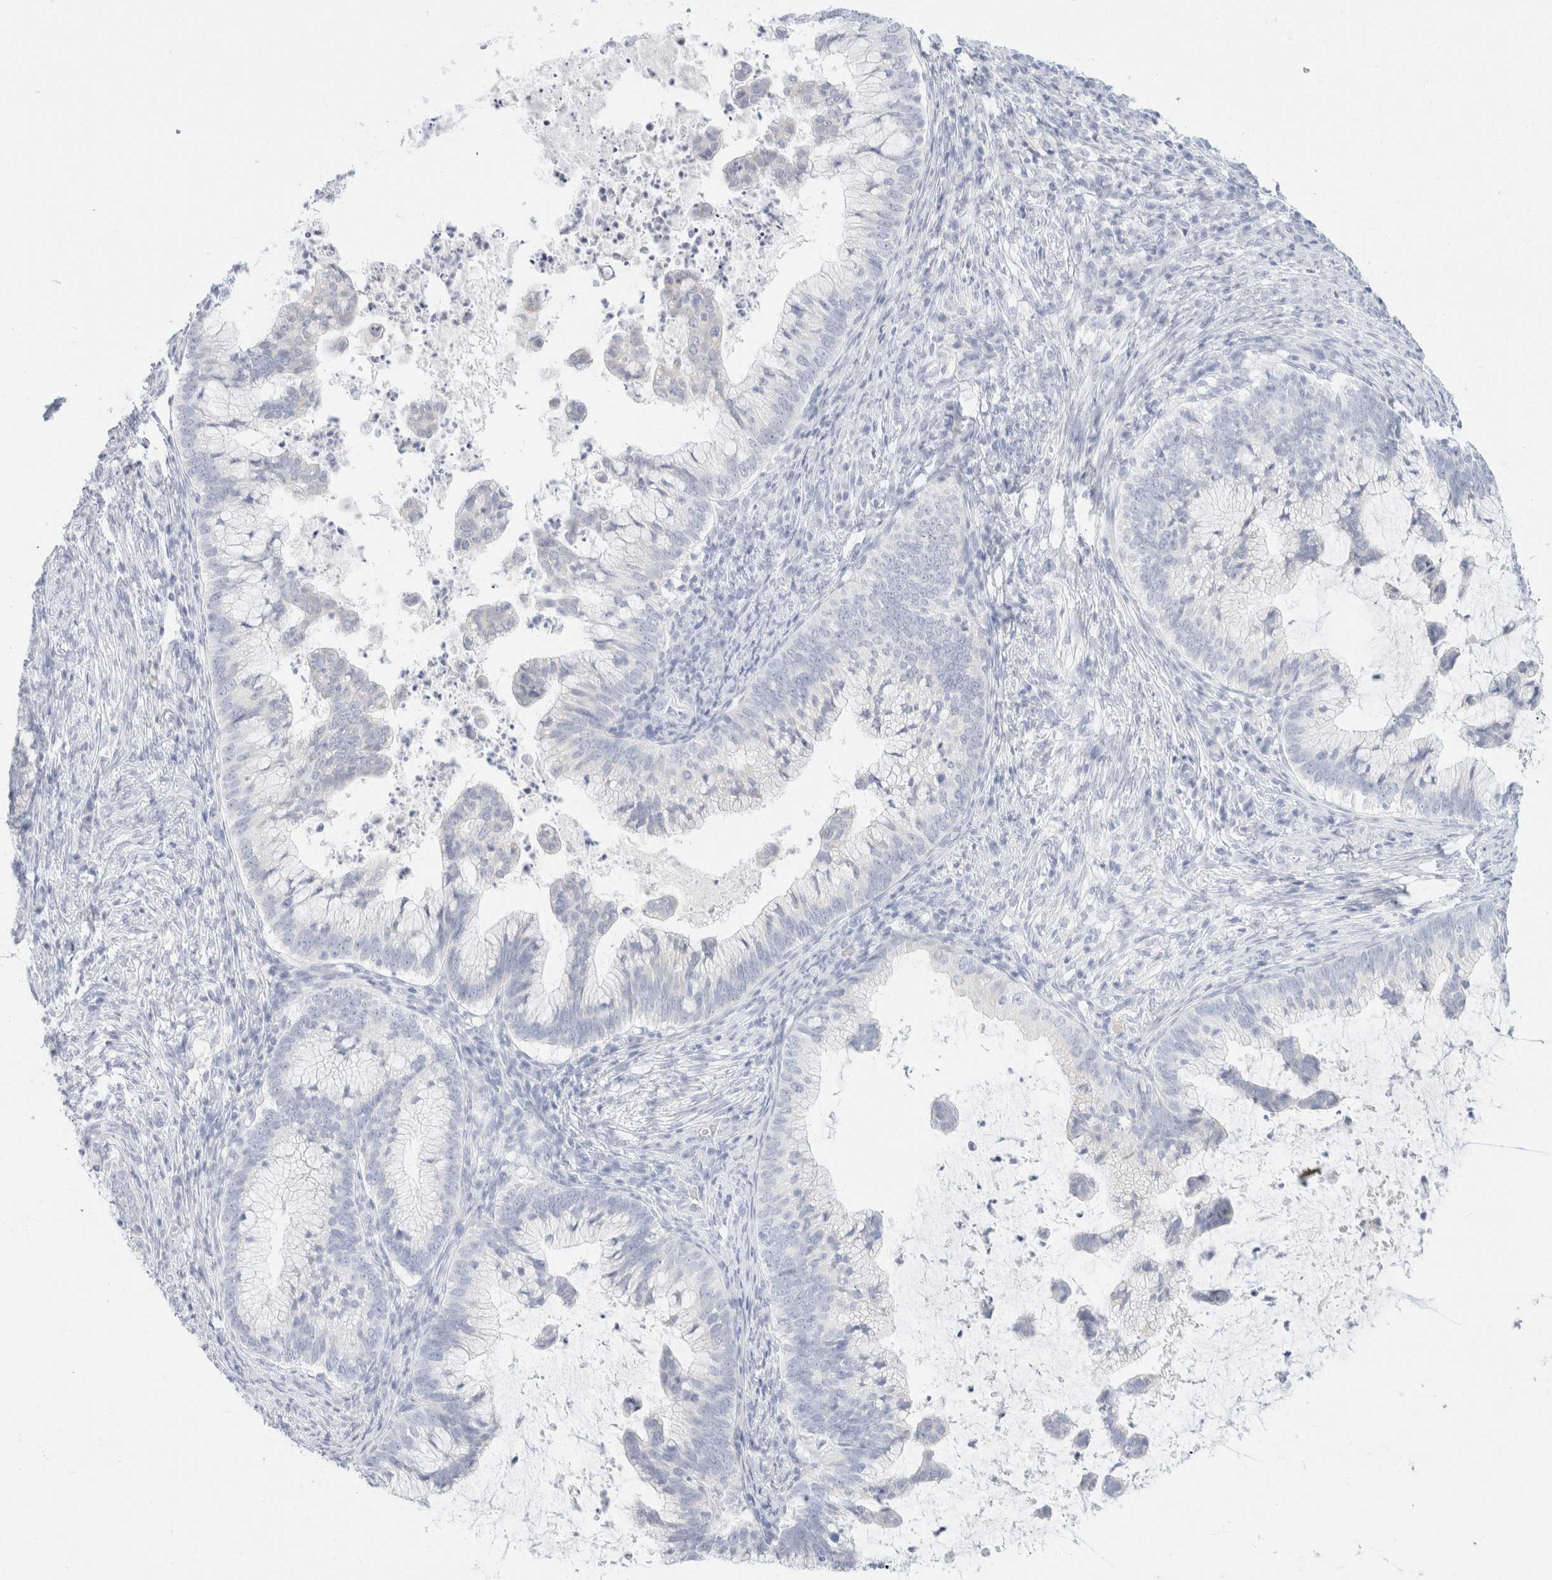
{"staining": {"intensity": "negative", "quantity": "none", "location": "none"}, "tissue": "cervical cancer", "cell_type": "Tumor cells", "image_type": "cancer", "snomed": [{"axis": "morphology", "description": "Adenocarcinoma, NOS"}, {"axis": "topography", "description": "Cervix"}], "caption": "Image shows no protein positivity in tumor cells of adenocarcinoma (cervical) tissue.", "gene": "KRT20", "patient": {"sex": "female", "age": 36}}